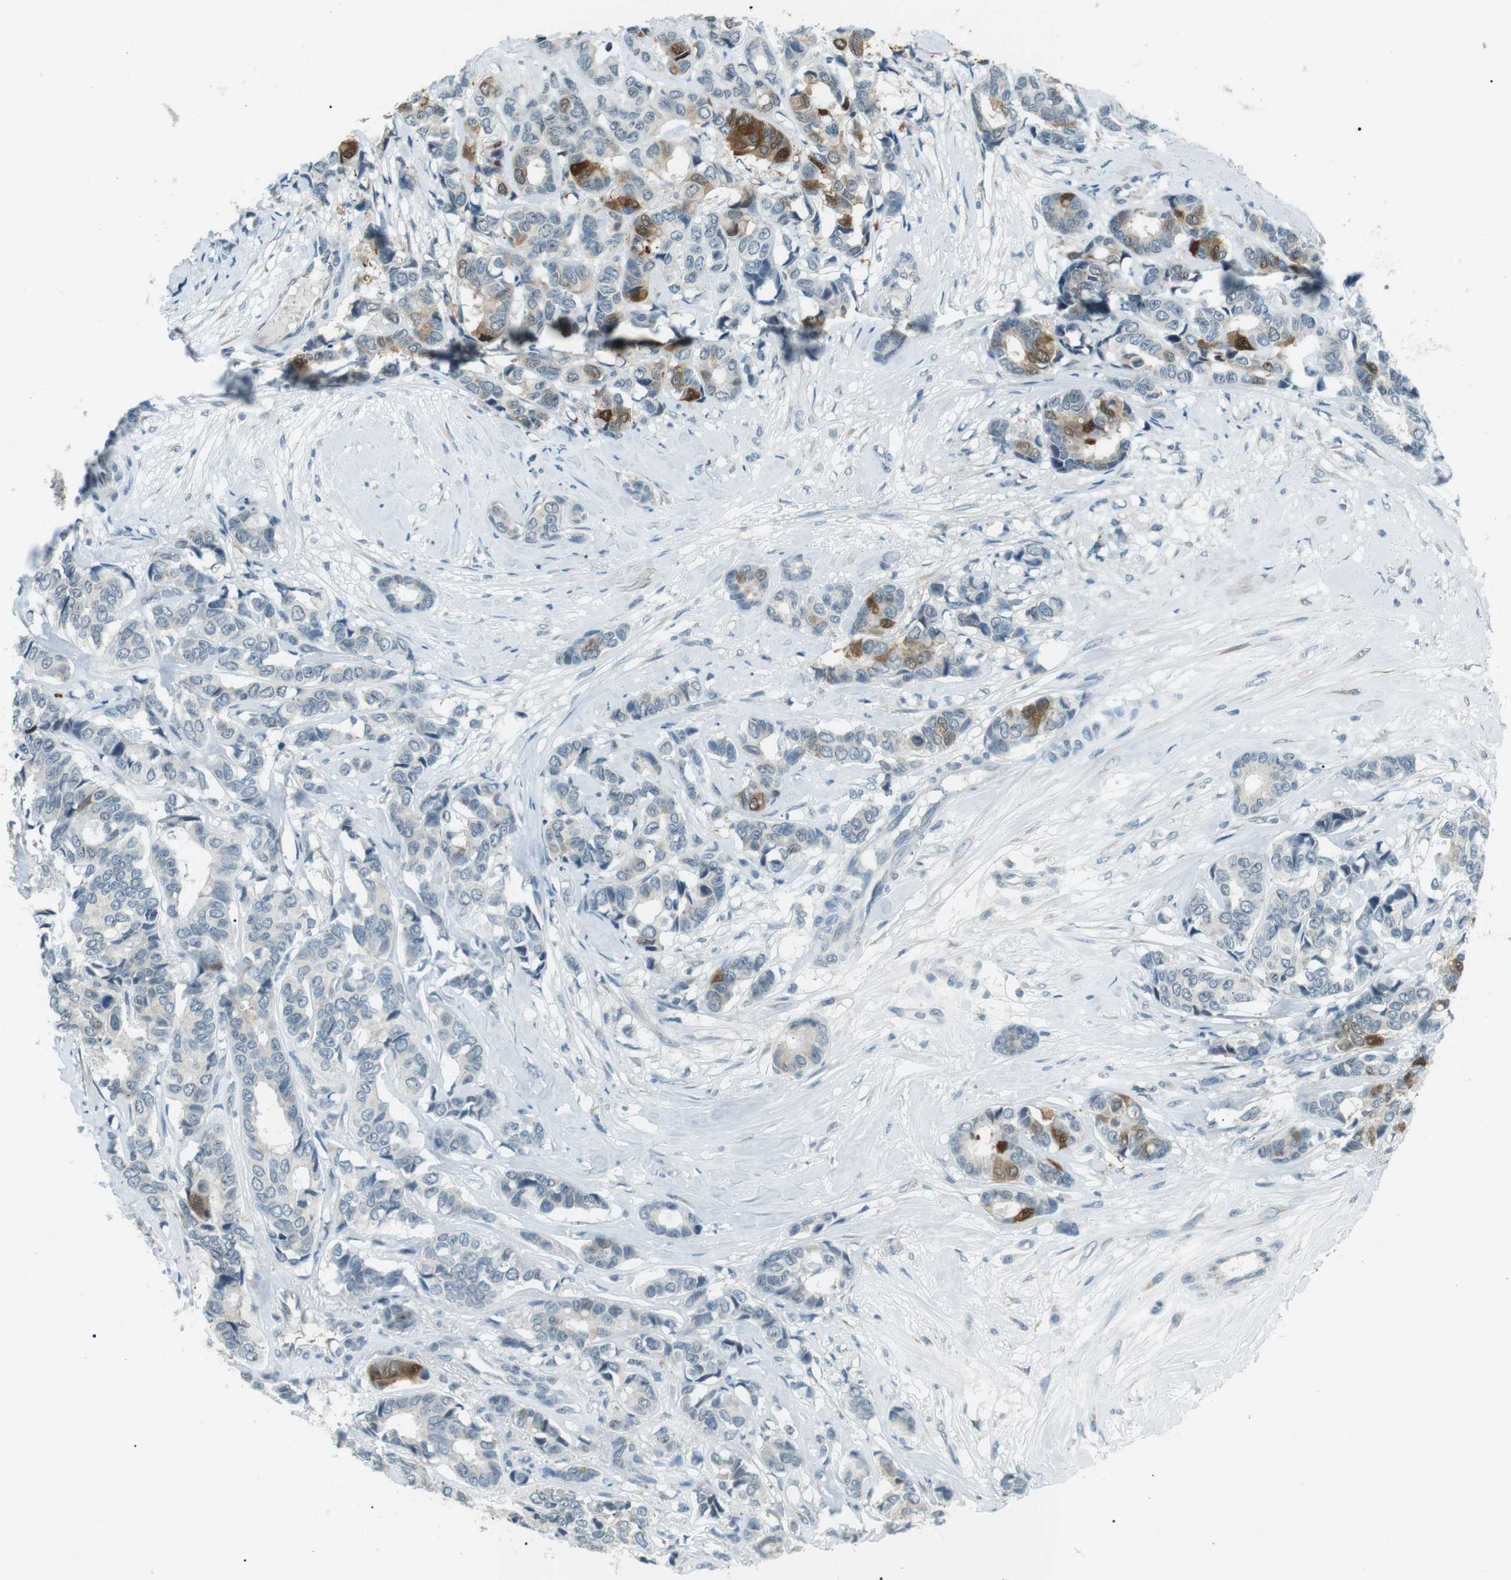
{"staining": {"intensity": "moderate", "quantity": "<25%", "location": "cytoplasmic/membranous,nuclear"}, "tissue": "breast cancer", "cell_type": "Tumor cells", "image_type": "cancer", "snomed": [{"axis": "morphology", "description": "Duct carcinoma"}, {"axis": "topography", "description": "Breast"}], "caption": "Invasive ductal carcinoma (breast) stained with immunohistochemistry (IHC) displays moderate cytoplasmic/membranous and nuclear expression in approximately <25% of tumor cells.", "gene": "SERPINB2", "patient": {"sex": "female", "age": 87}}